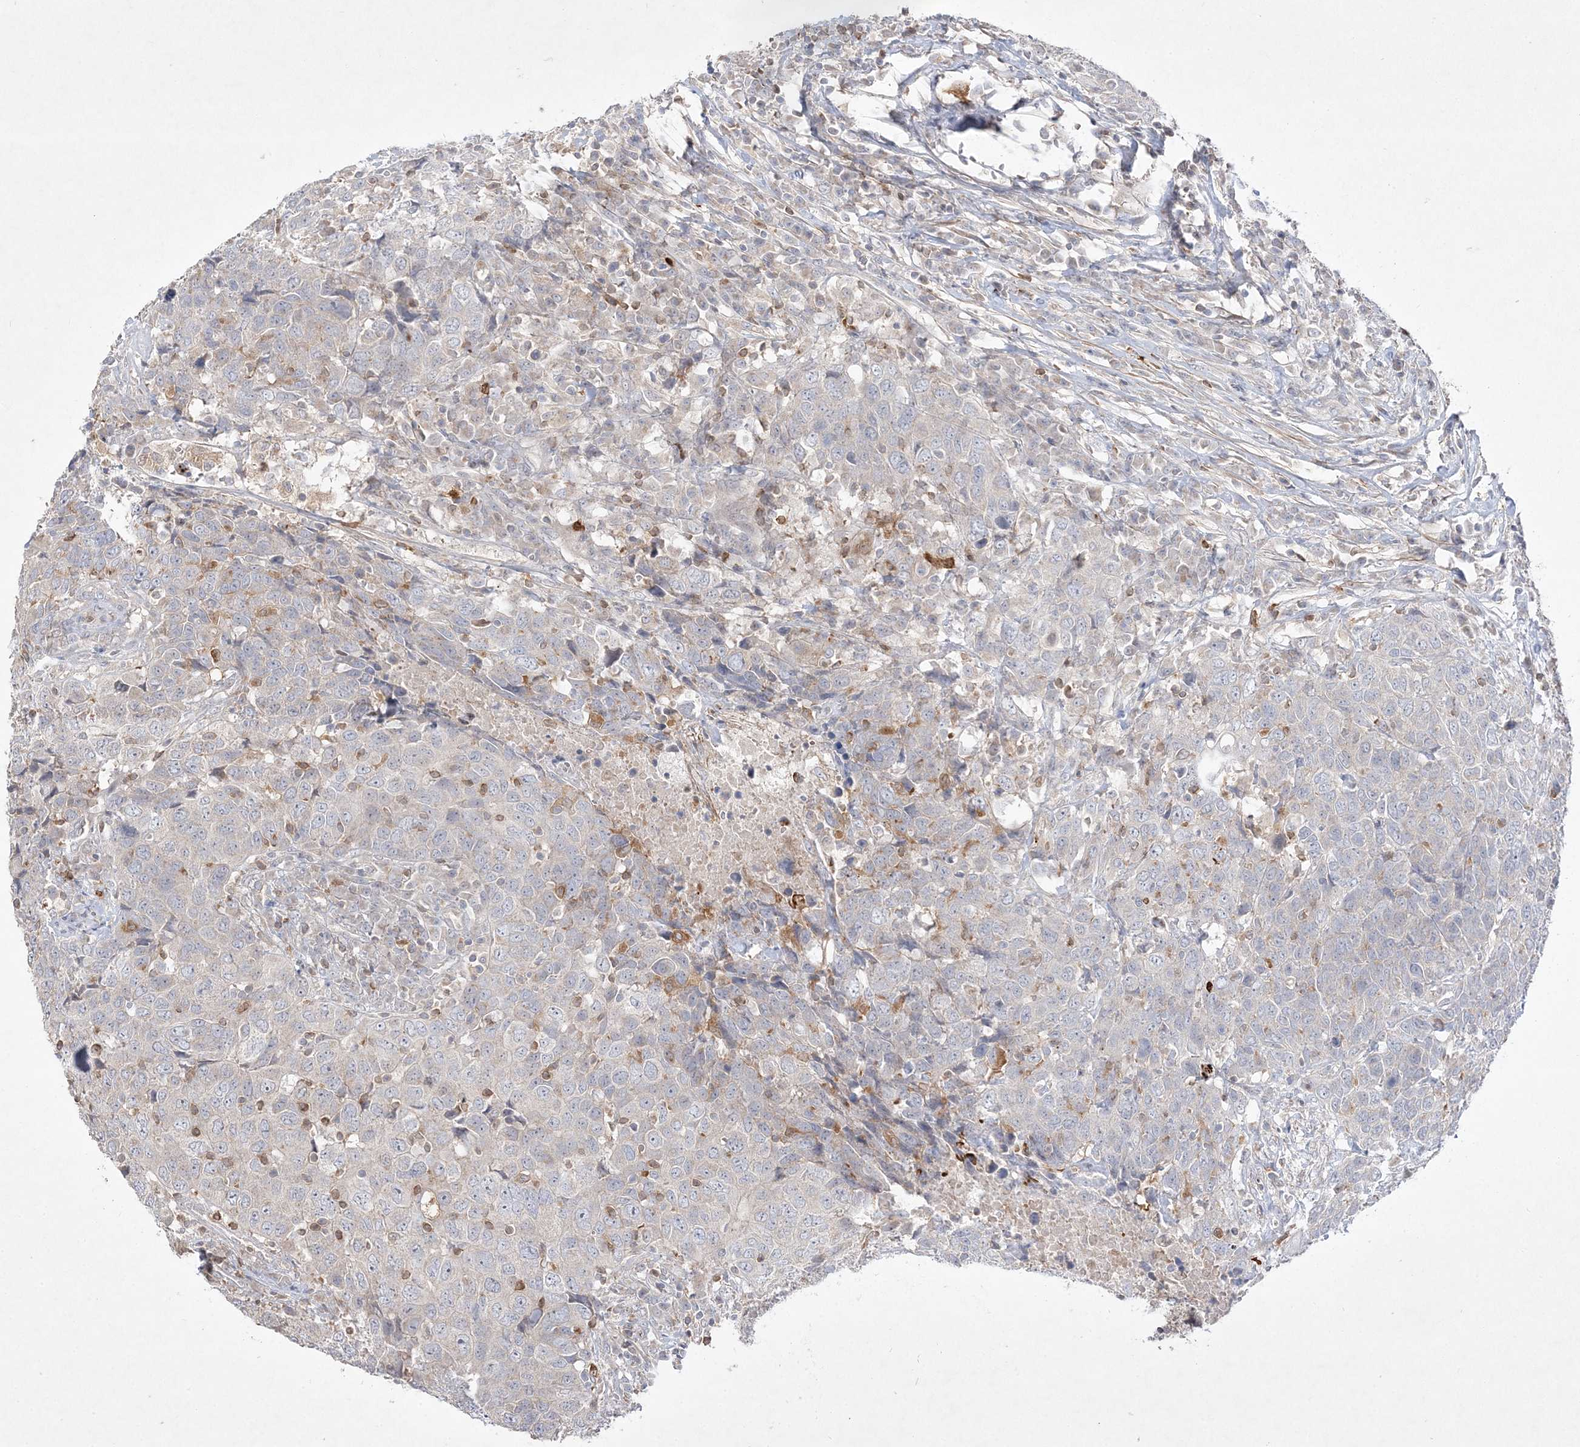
{"staining": {"intensity": "negative", "quantity": "none", "location": "none"}, "tissue": "head and neck cancer", "cell_type": "Tumor cells", "image_type": "cancer", "snomed": [{"axis": "morphology", "description": "Squamous cell carcinoma, NOS"}, {"axis": "topography", "description": "Head-Neck"}], "caption": "Tumor cells show no significant protein staining in head and neck cancer (squamous cell carcinoma).", "gene": "CLNK", "patient": {"sex": "male", "age": 66}}